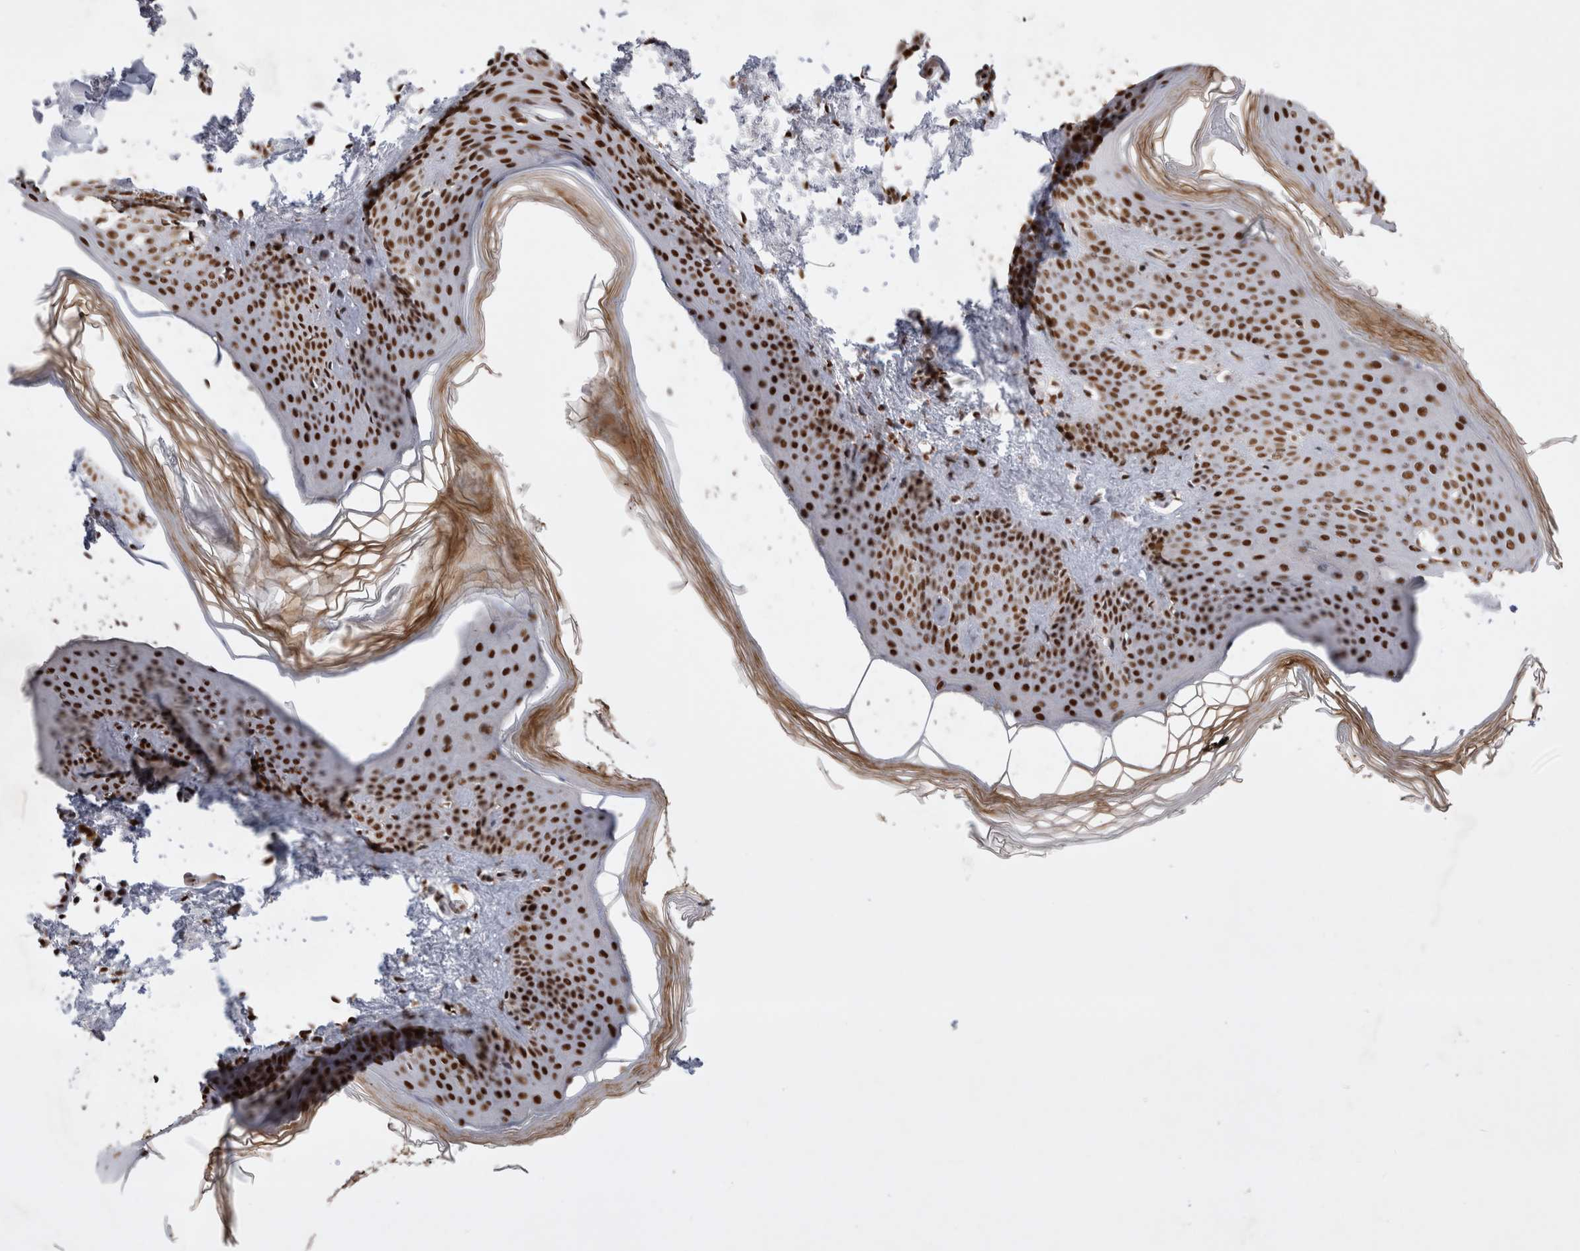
{"staining": {"intensity": "strong", "quantity": ">75%", "location": "nuclear"}, "tissue": "skin", "cell_type": "Fibroblasts", "image_type": "normal", "snomed": [{"axis": "morphology", "description": "Normal tissue, NOS"}, {"axis": "topography", "description": "Skin"}], "caption": "An image of human skin stained for a protein exhibits strong nuclear brown staining in fibroblasts.", "gene": "EYA2", "patient": {"sex": "female", "age": 27}}